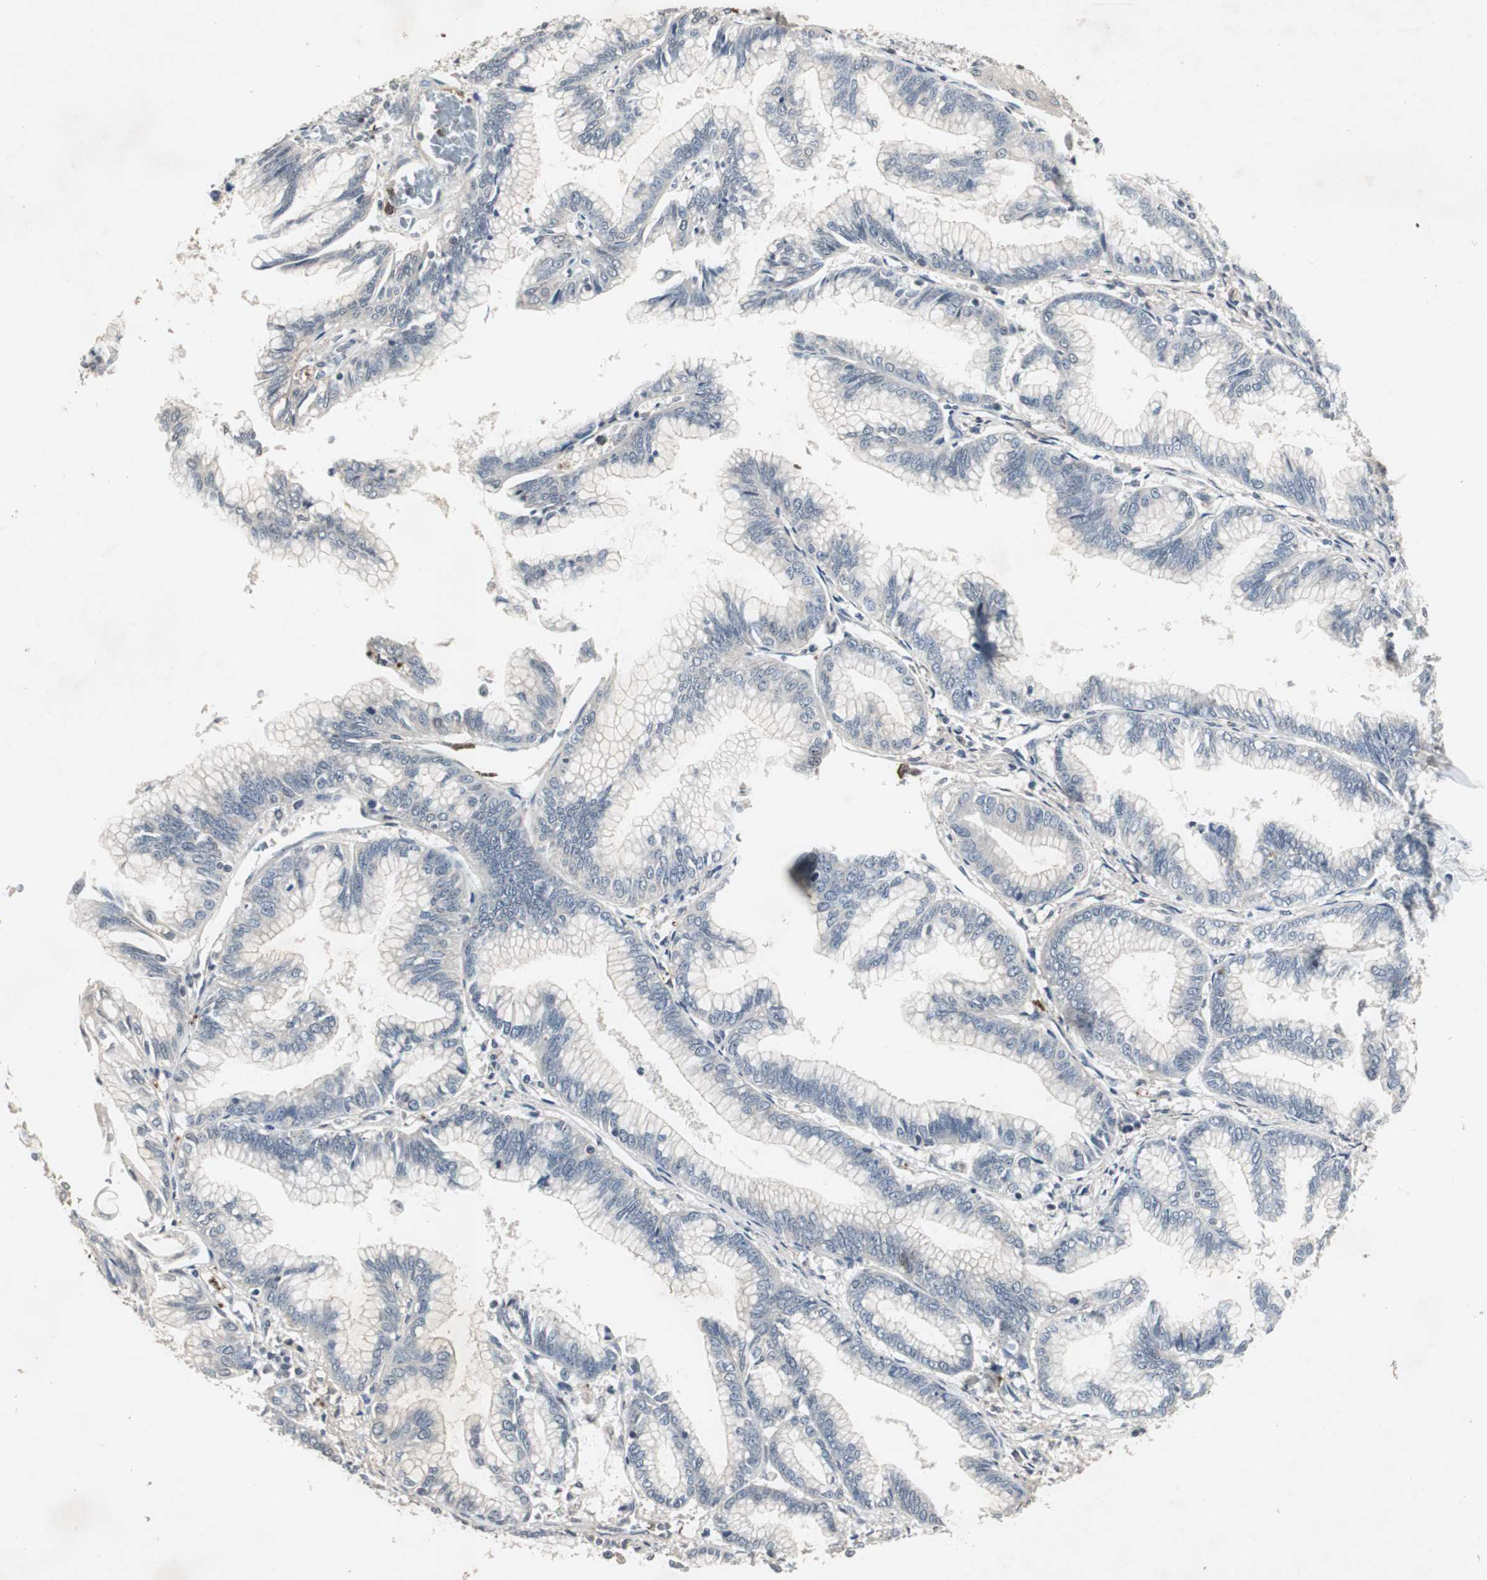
{"staining": {"intensity": "negative", "quantity": "none", "location": "none"}, "tissue": "pancreatic cancer", "cell_type": "Tumor cells", "image_type": "cancer", "snomed": [{"axis": "morphology", "description": "Adenocarcinoma, NOS"}, {"axis": "topography", "description": "Pancreas"}], "caption": "There is no significant expression in tumor cells of pancreatic cancer (adenocarcinoma).", "gene": "ADNP2", "patient": {"sex": "female", "age": 64}}